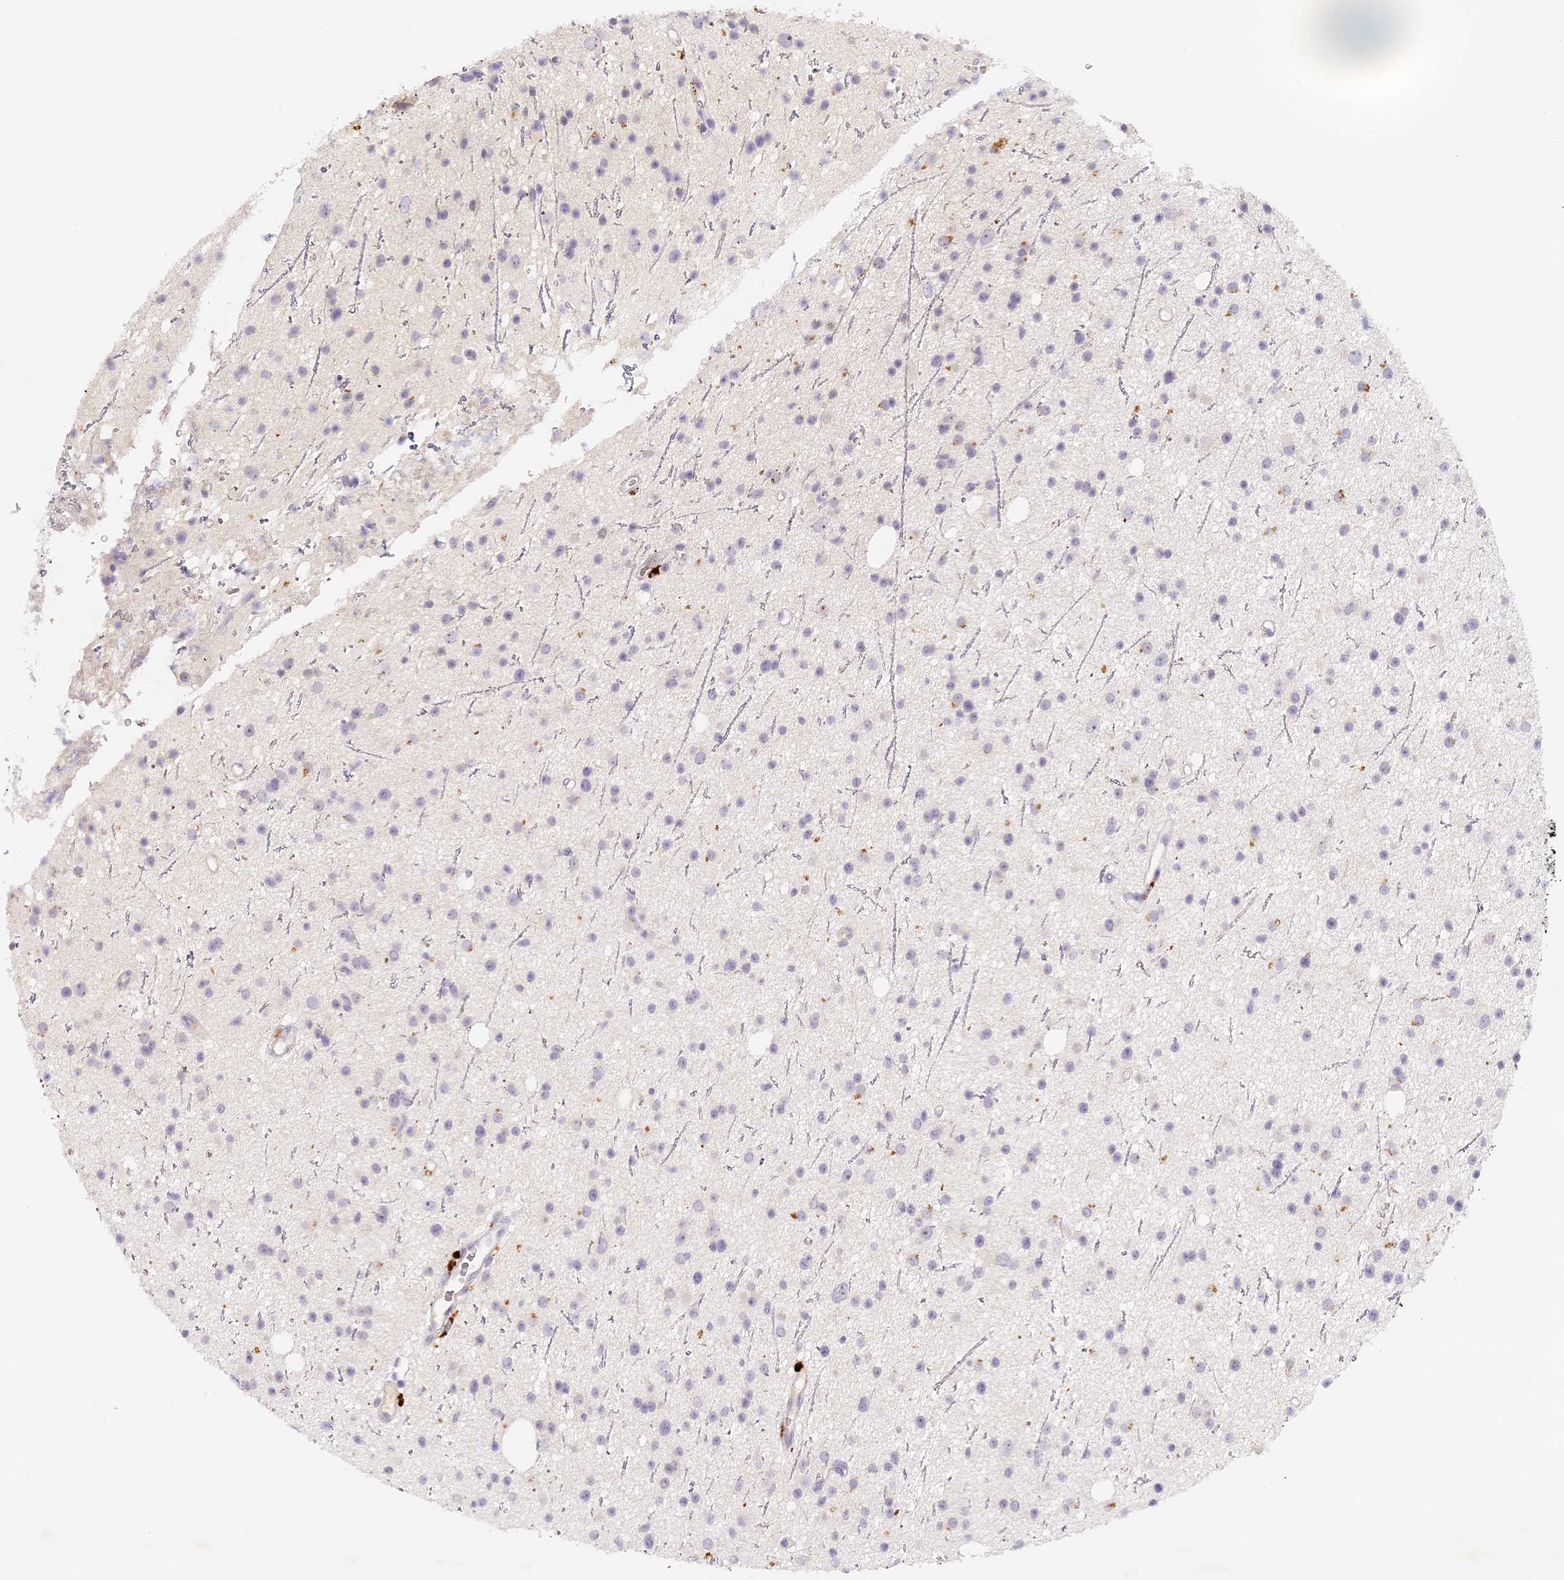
{"staining": {"intensity": "negative", "quantity": "none", "location": "none"}, "tissue": "glioma", "cell_type": "Tumor cells", "image_type": "cancer", "snomed": [{"axis": "morphology", "description": "Glioma, malignant, Low grade"}, {"axis": "topography", "description": "Cerebral cortex"}], "caption": "Immunohistochemistry (IHC) histopathology image of neoplastic tissue: human glioma stained with DAB (3,3'-diaminobenzidine) exhibits no significant protein staining in tumor cells.", "gene": "ELL3", "patient": {"sex": "female", "age": 39}}